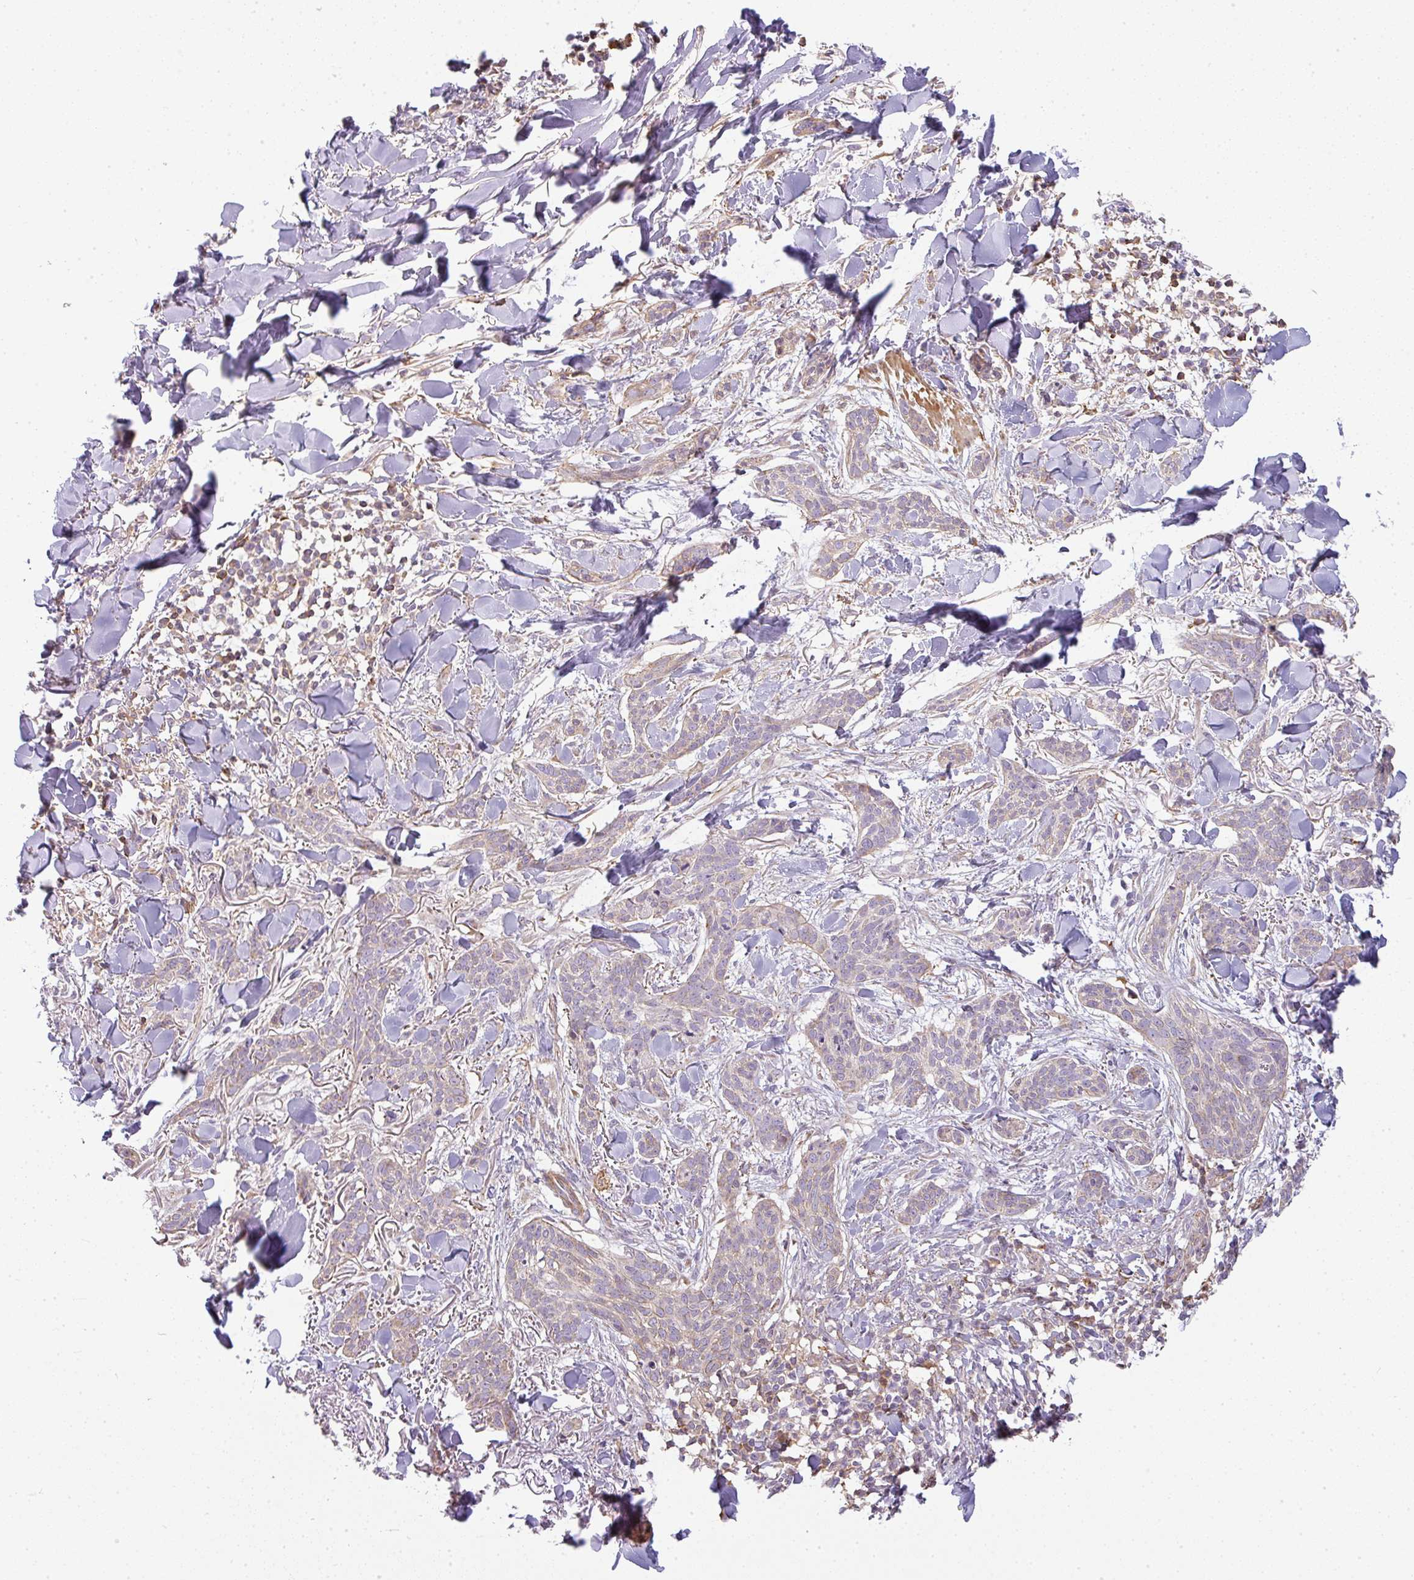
{"staining": {"intensity": "weak", "quantity": "<25%", "location": "cytoplasmic/membranous"}, "tissue": "skin cancer", "cell_type": "Tumor cells", "image_type": "cancer", "snomed": [{"axis": "morphology", "description": "Basal cell carcinoma"}, {"axis": "topography", "description": "Skin"}], "caption": "A micrograph of human basal cell carcinoma (skin) is negative for staining in tumor cells.", "gene": "SULF1", "patient": {"sex": "male", "age": 52}}